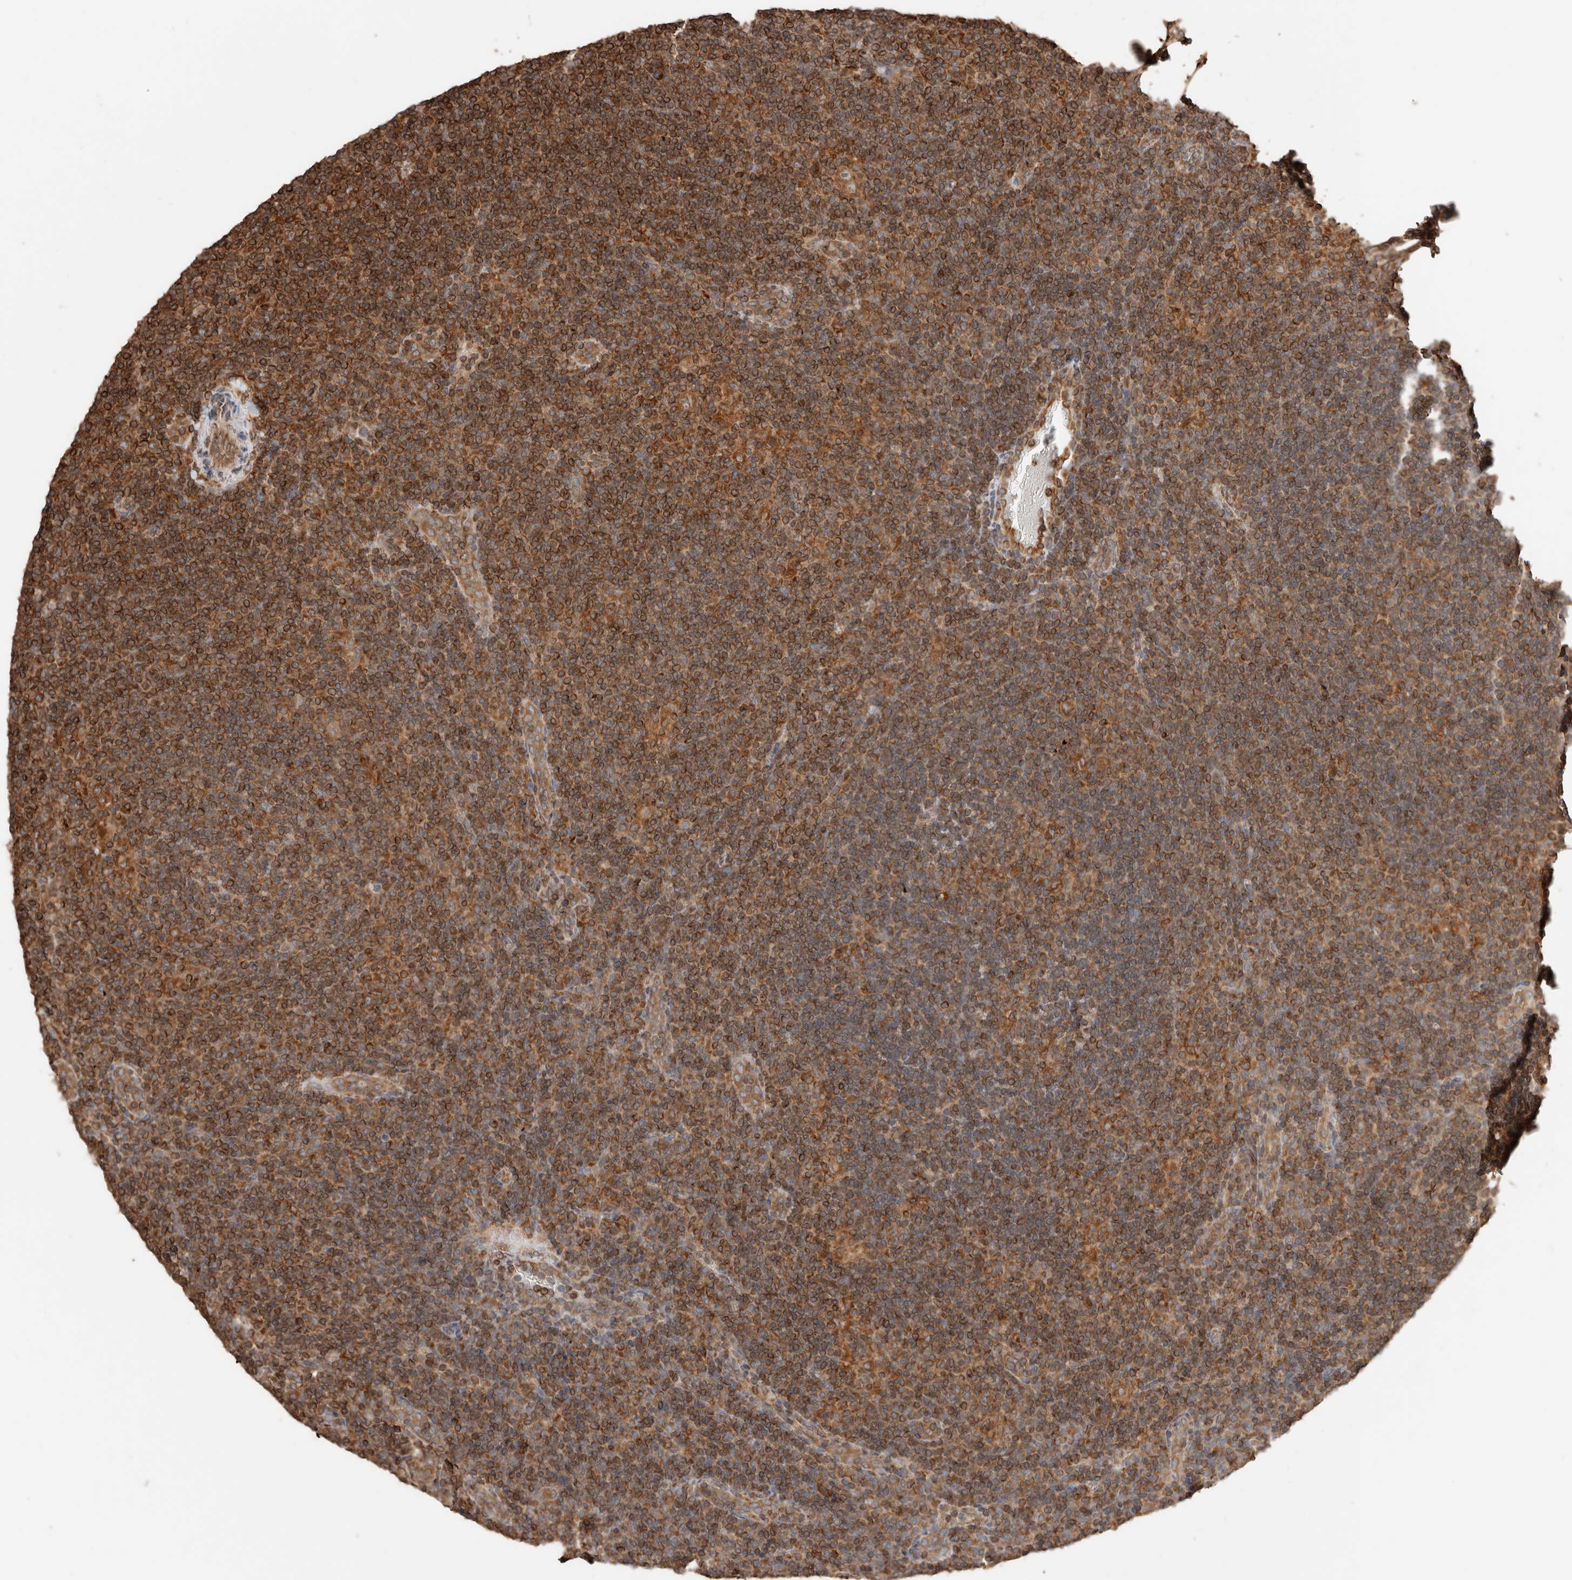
{"staining": {"intensity": "moderate", "quantity": ">75%", "location": "cytoplasmic/membranous"}, "tissue": "lymphoma", "cell_type": "Tumor cells", "image_type": "cancer", "snomed": [{"axis": "morphology", "description": "Hodgkin's disease, NOS"}, {"axis": "topography", "description": "Lymph node"}], "caption": "Immunohistochemistry of lymphoma demonstrates medium levels of moderate cytoplasmic/membranous expression in approximately >75% of tumor cells.", "gene": "ERAP2", "patient": {"sex": "female", "age": 57}}